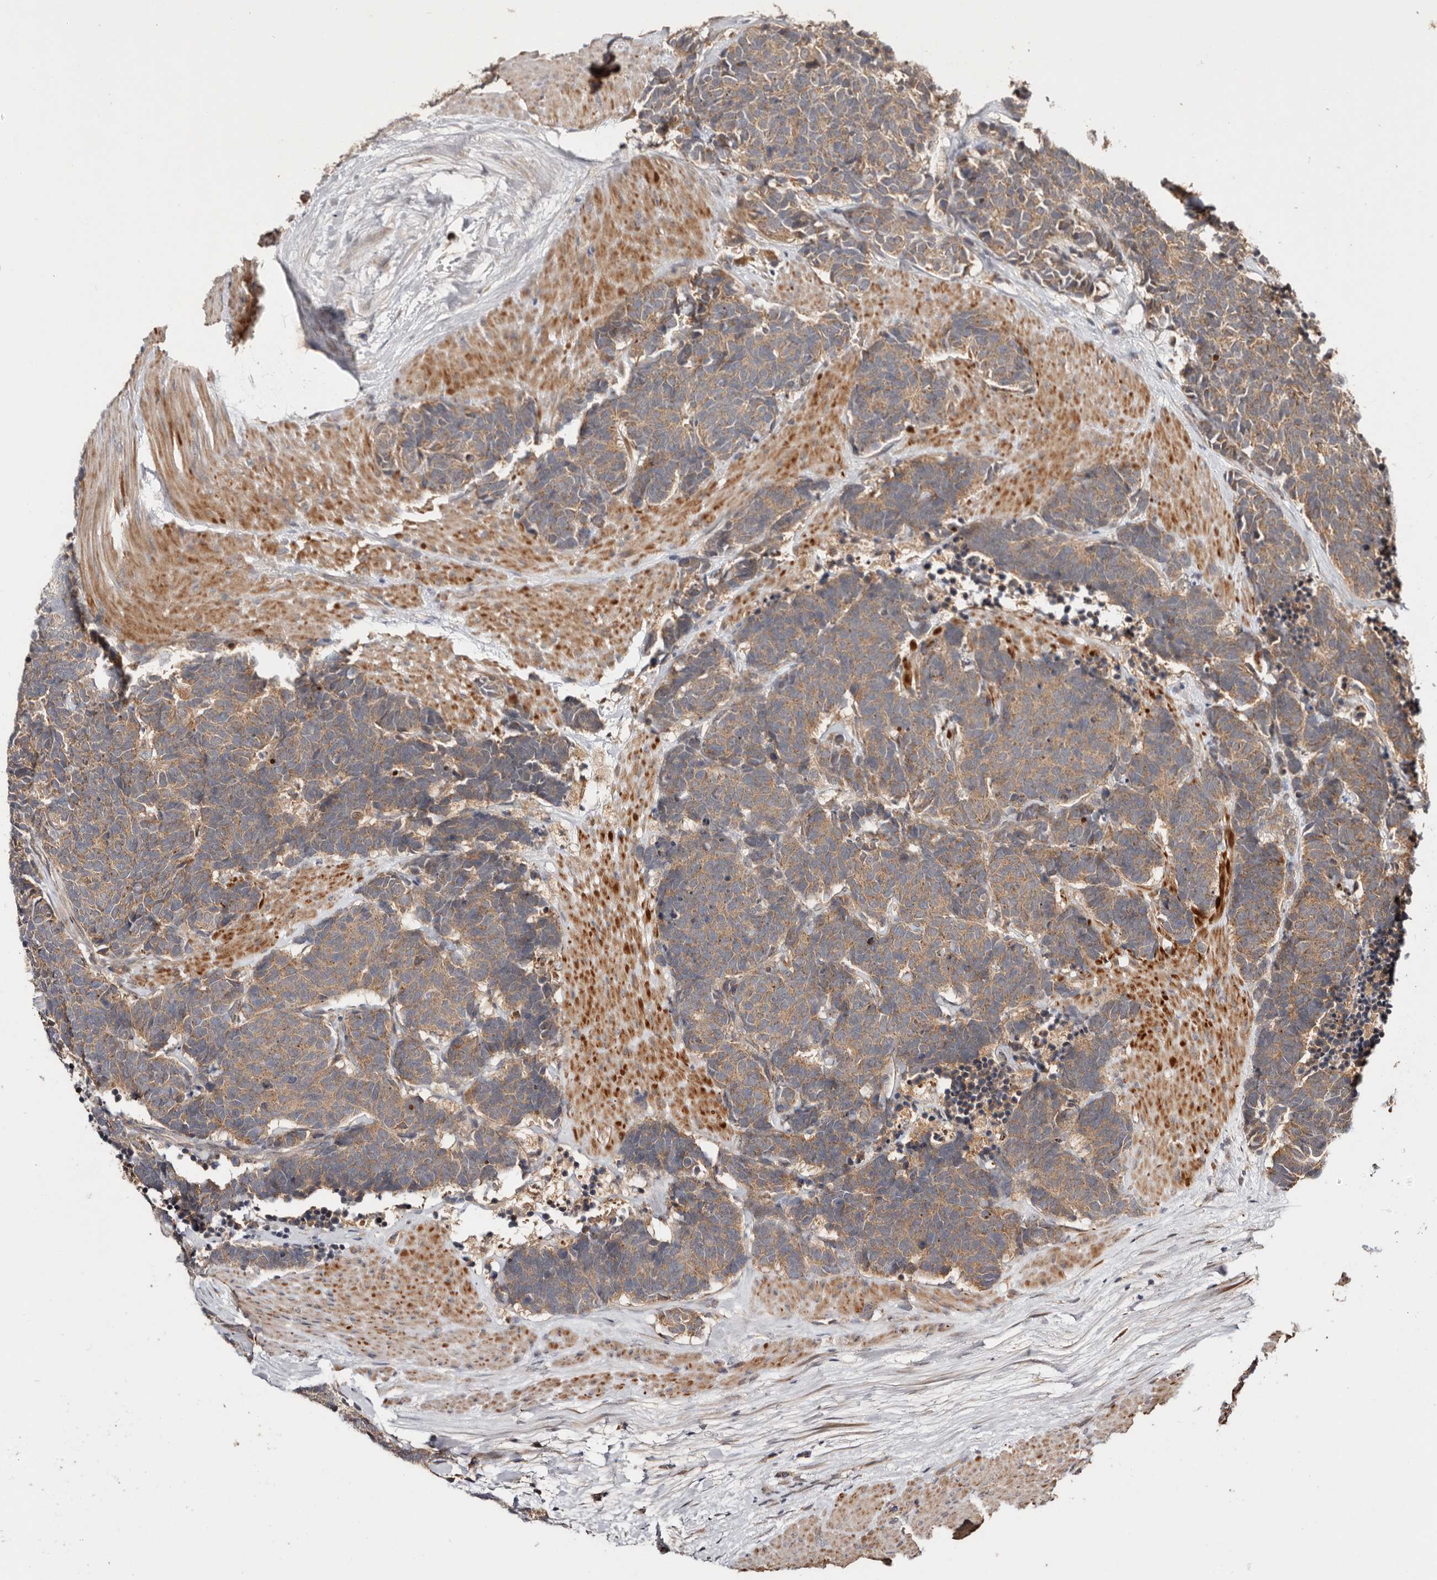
{"staining": {"intensity": "moderate", "quantity": ">75%", "location": "cytoplasmic/membranous"}, "tissue": "carcinoid", "cell_type": "Tumor cells", "image_type": "cancer", "snomed": [{"axis": "morphology", "description": "Carcinoma, NOS"}, {"axis": "morphology", "description": "Carcinoid, malignant, NOS"}, {"axis": "topography", "description": "Urinary bladder"}], "caption": "Brown immunohistochemical staining in human carcinoid shows moderate cytoplasmic/membranous expression in approximately >75% of tumor cells.", "gene": "PKIB", "patient": {"sex": "male", "age": 57}}